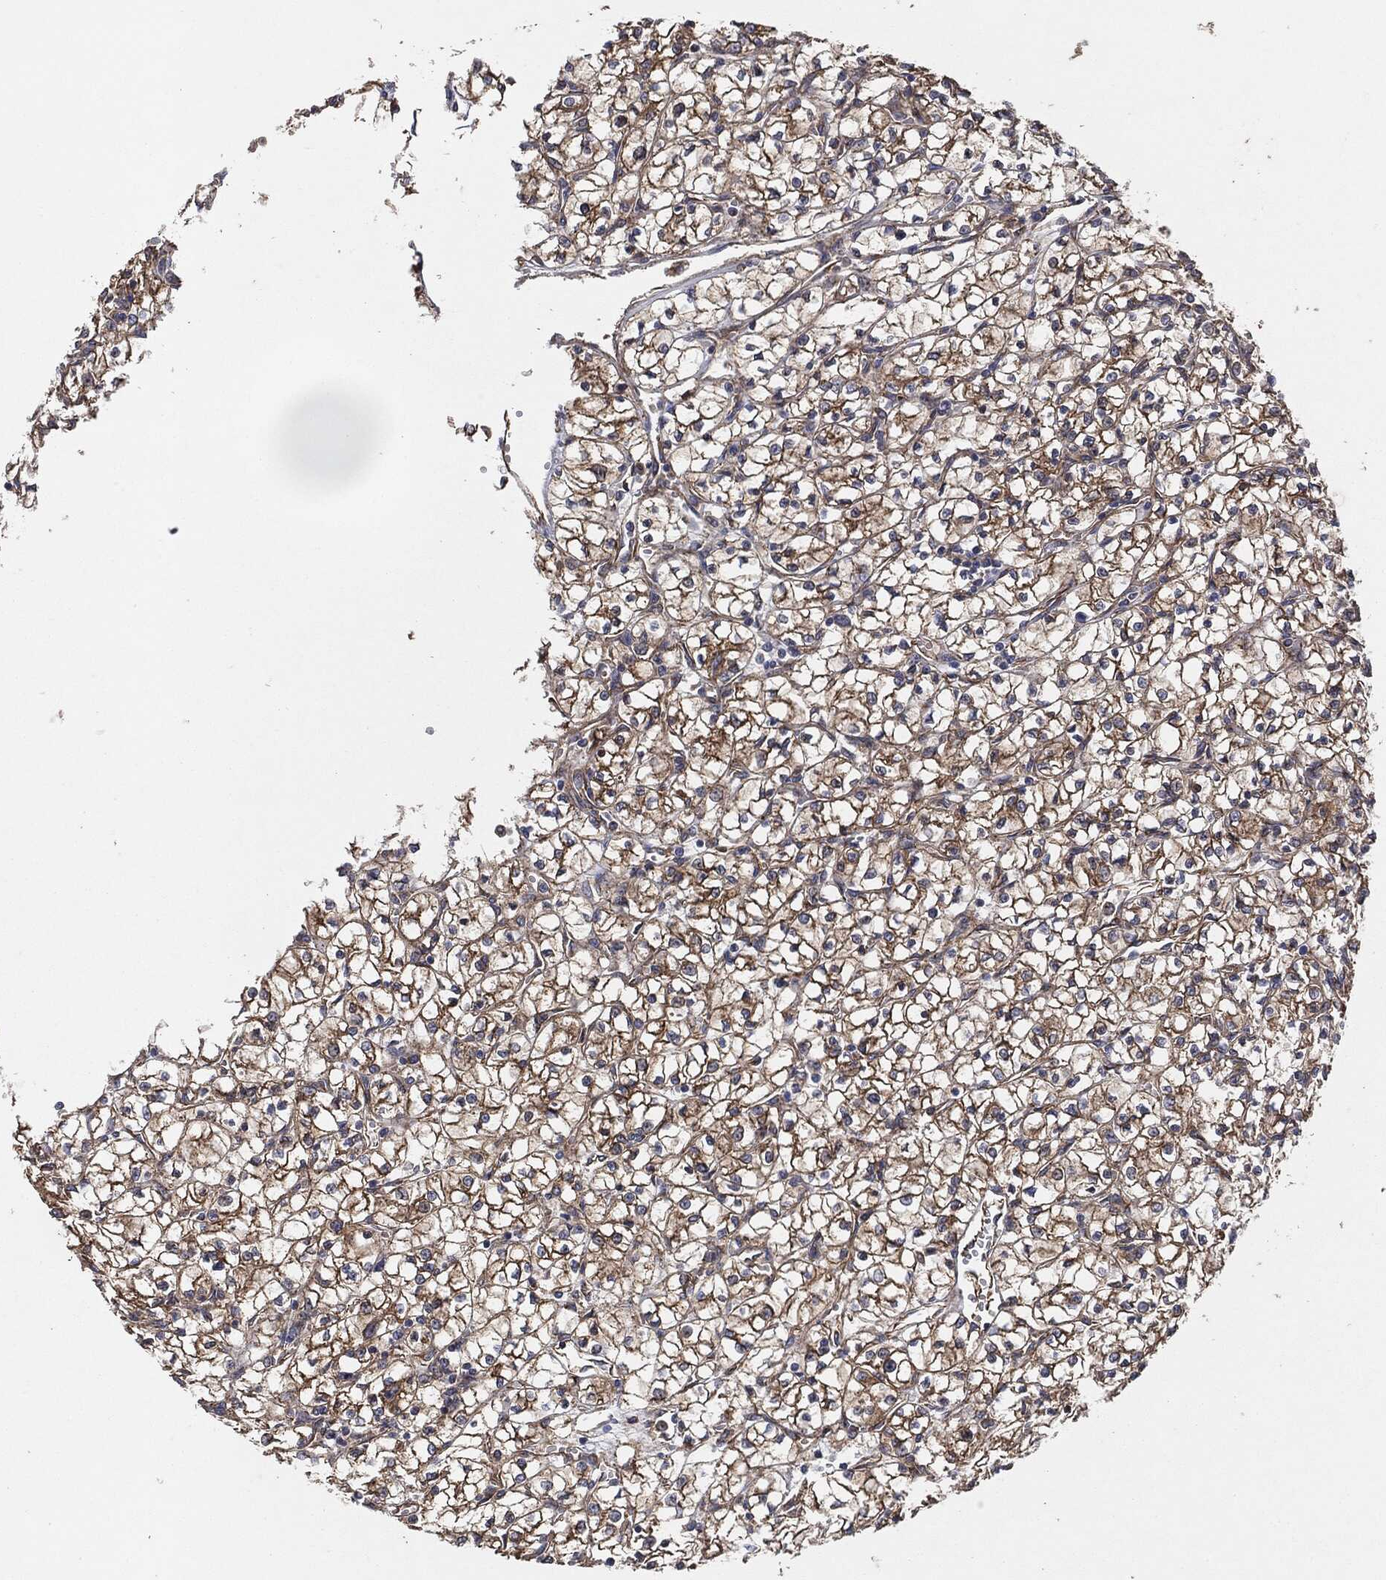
{"staining": {"intensity": "strong", "quantity": "25%-75%", "location": "cytoplasmic/membranous"}, "tissue": "renal cancer", "cell_type": "Tumor cells", "image_type": "cancer", "snomed": [{"axis": "morphology", "description": "Adenocarcinoma, NOS"}, {"axis": "topography", "description": "Kidney"}], "caption": "Protein staining exhibits strong cytoplasmic/membranous positivity in approximately 25%-75% of tumor cells in renal adenocarcinoma. The staining was performed using DAB (3,3'-diaminobenzidine), with brown indicating positive protein expression. Nuclei are stained blue with hematoxylin.", "gene": "CTNNA1", "patient": {"sex": "female", "age": 64}}